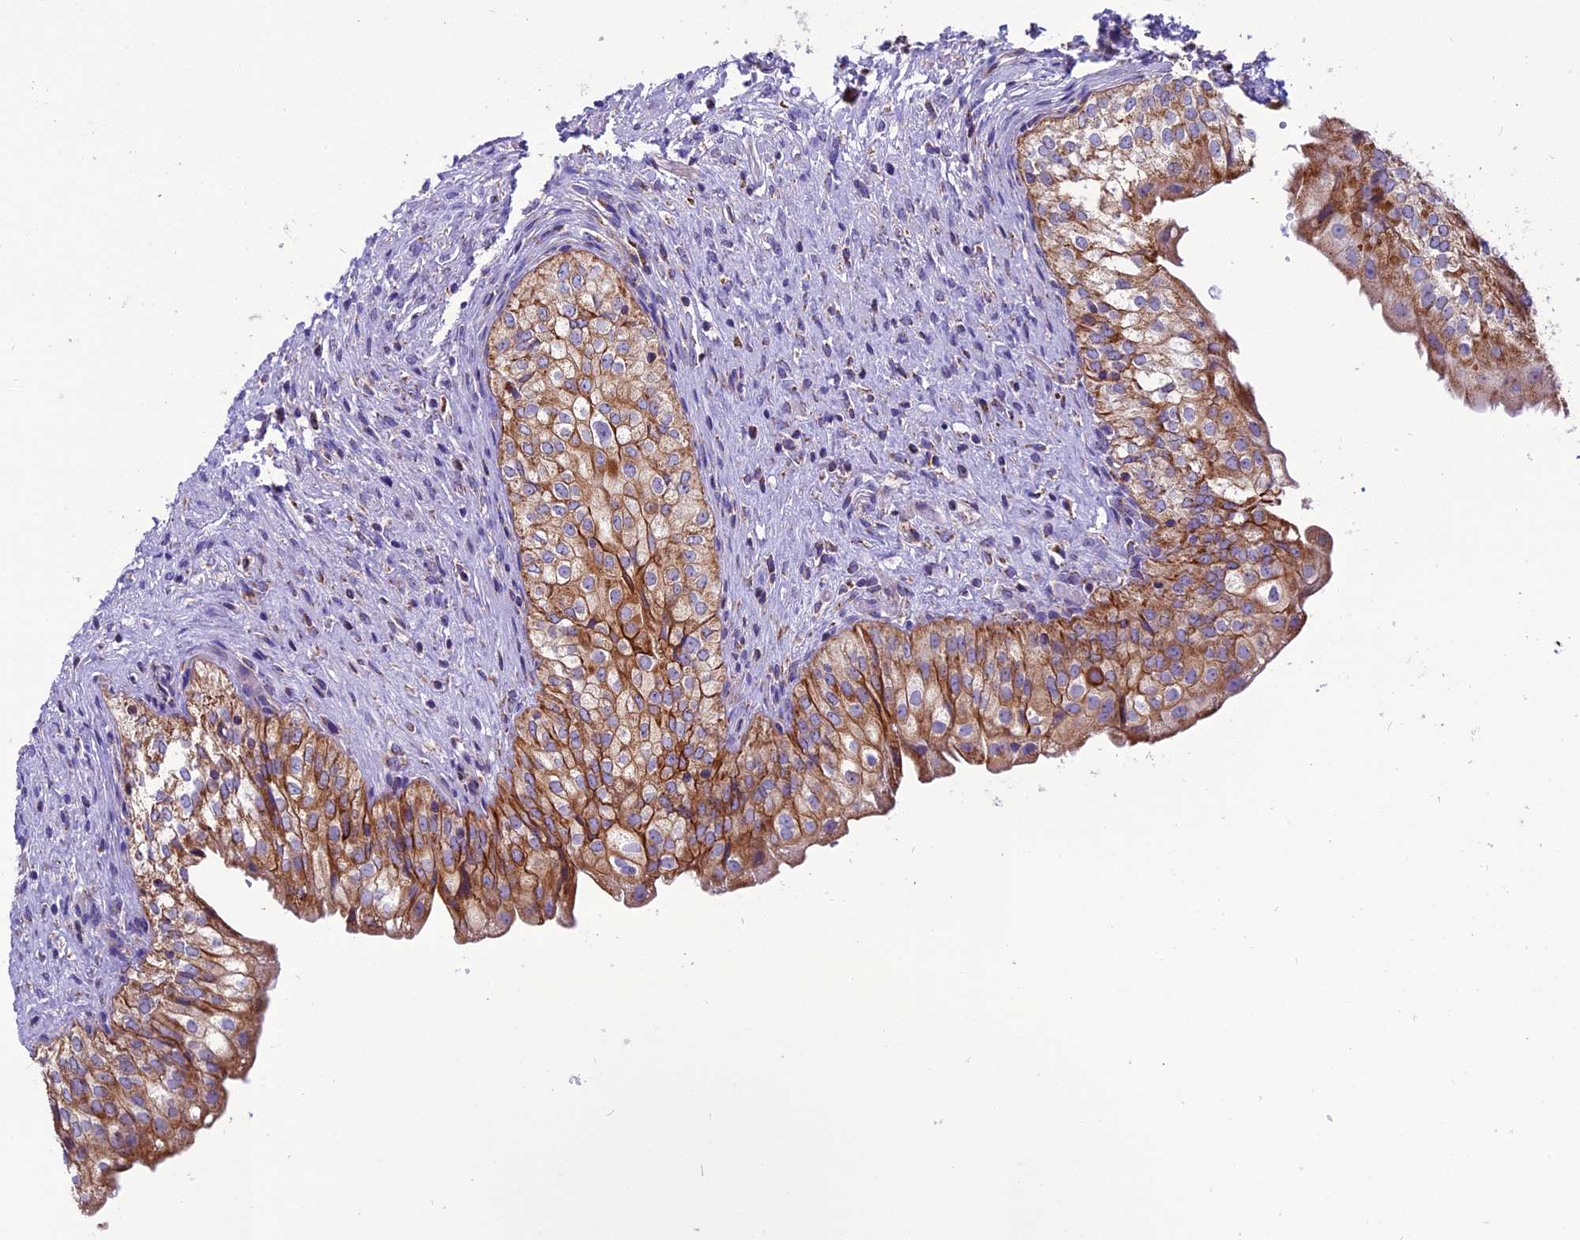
{"staining": {"intensity": "strong", "quantity": ">75%", "location": "cytoplasmic/membranous"}, "tissue": "urinary bladder", "cell_type": "Urothelial cells", "image_type": "normal", "snomed": [{"axis": "morphology", "description": "Normal tissue, NOS"}, {"axis": "topography", "description": "Urinary bladder"}], "caption": "Urothelial cells exhibit high levels of strong cytoplasmic/membranous expression in about >75% of cells in benign human urinary bladder.", "gene": "MRPS34", "patient": {"sex": "male", "age": 55}}